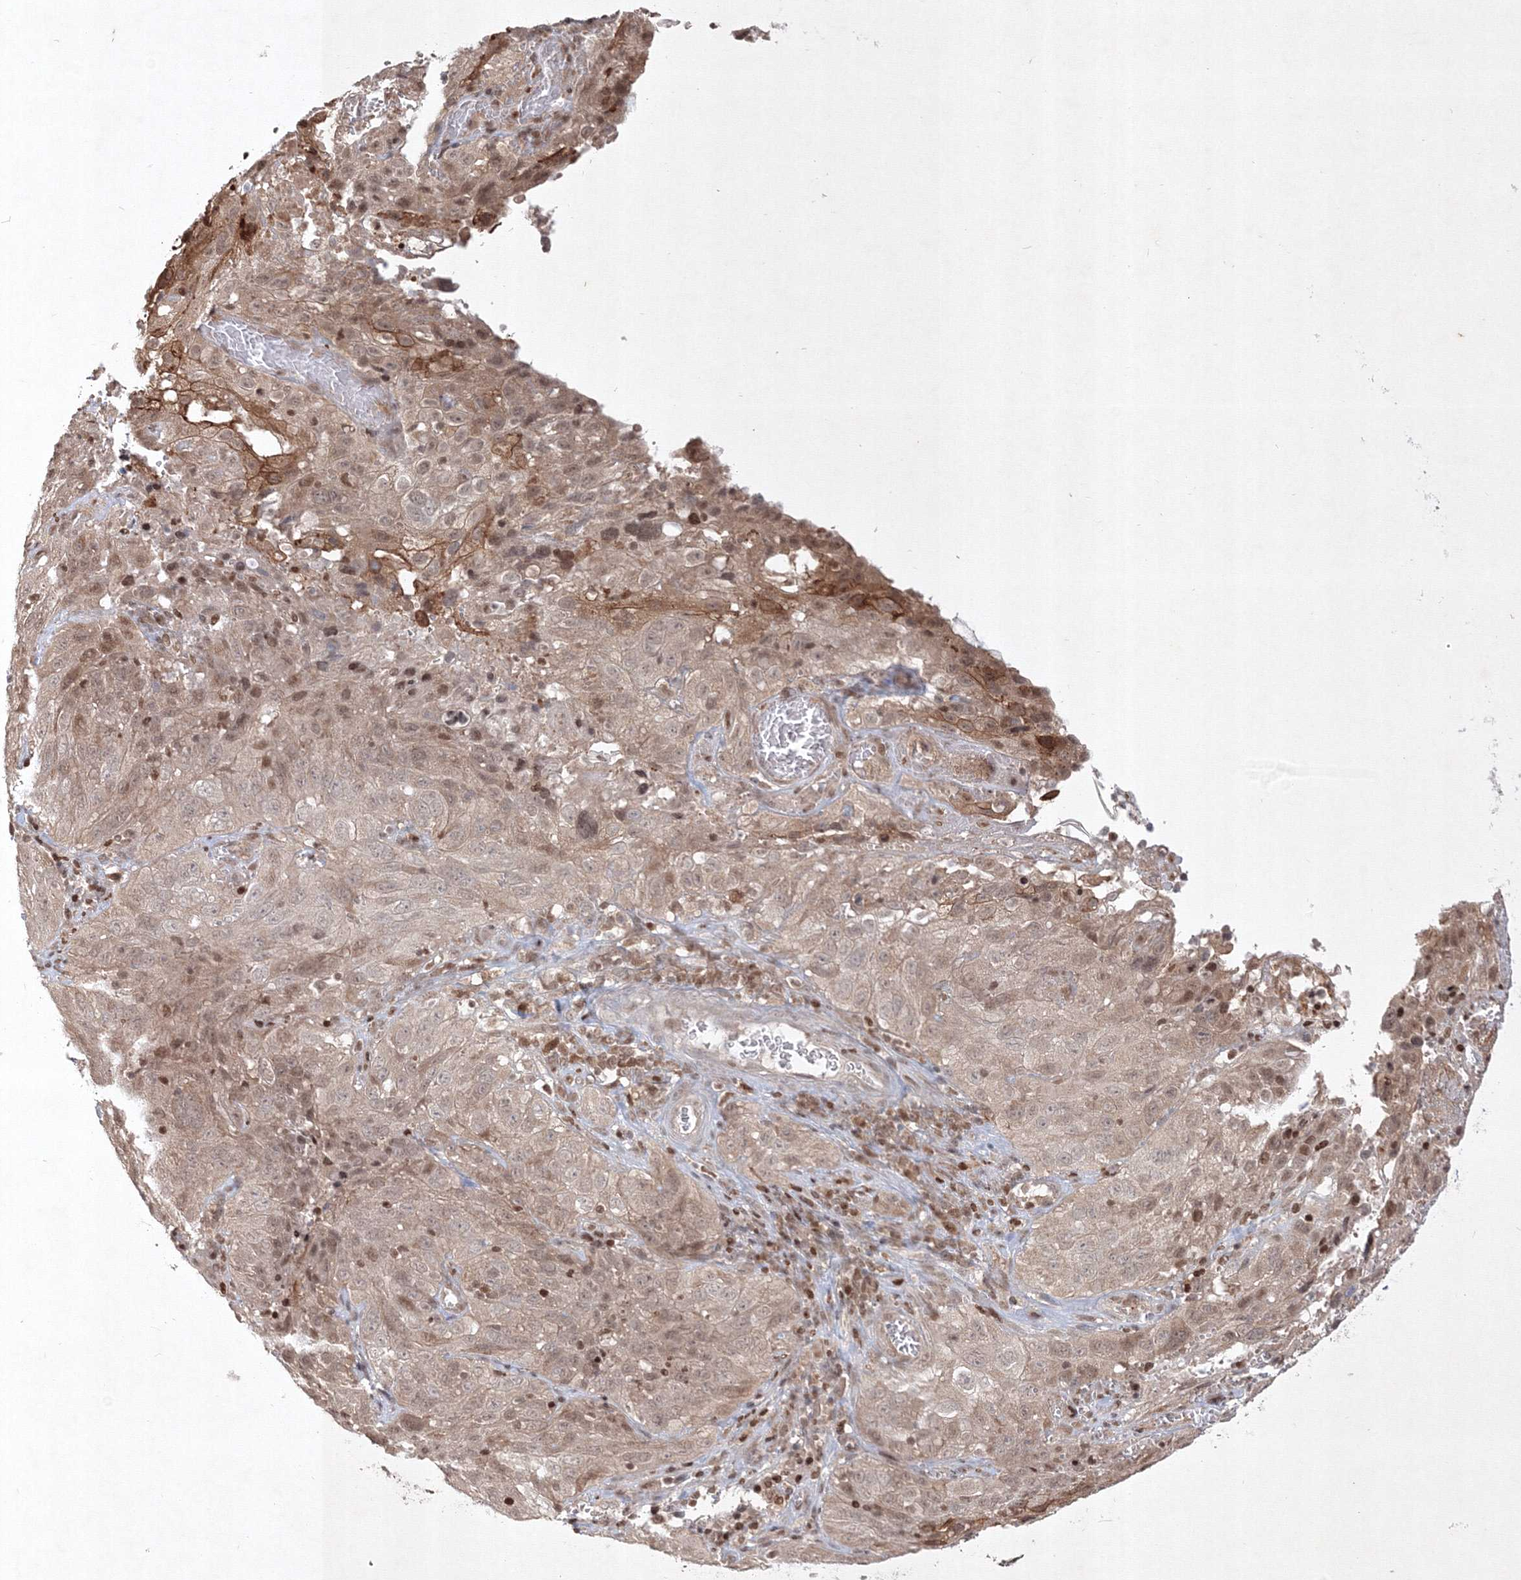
{"staining": {"intensity": "weak", "quantity": "25%-75%", "location": "cytoplasmic/membranous,nuclear"}, "tissue": "cervical cancer", "cell_type": "Tumor cells", "image_type": "cancer", "snomed": [{"axis": "morphology", "description": "Squamous cell carcinoma, NOS"}, {"axis": "topography", "description": "Cervix"}], "caption": "This image reveals immunohistochemistry staining of cervical squamous cell carcinoma, with low weak cytoplasmic/membranous and nuclear staining in about 25%-75% of tumor cells.", "gene": "TAB1", "patient": {"sex": "female", "age": 32}}